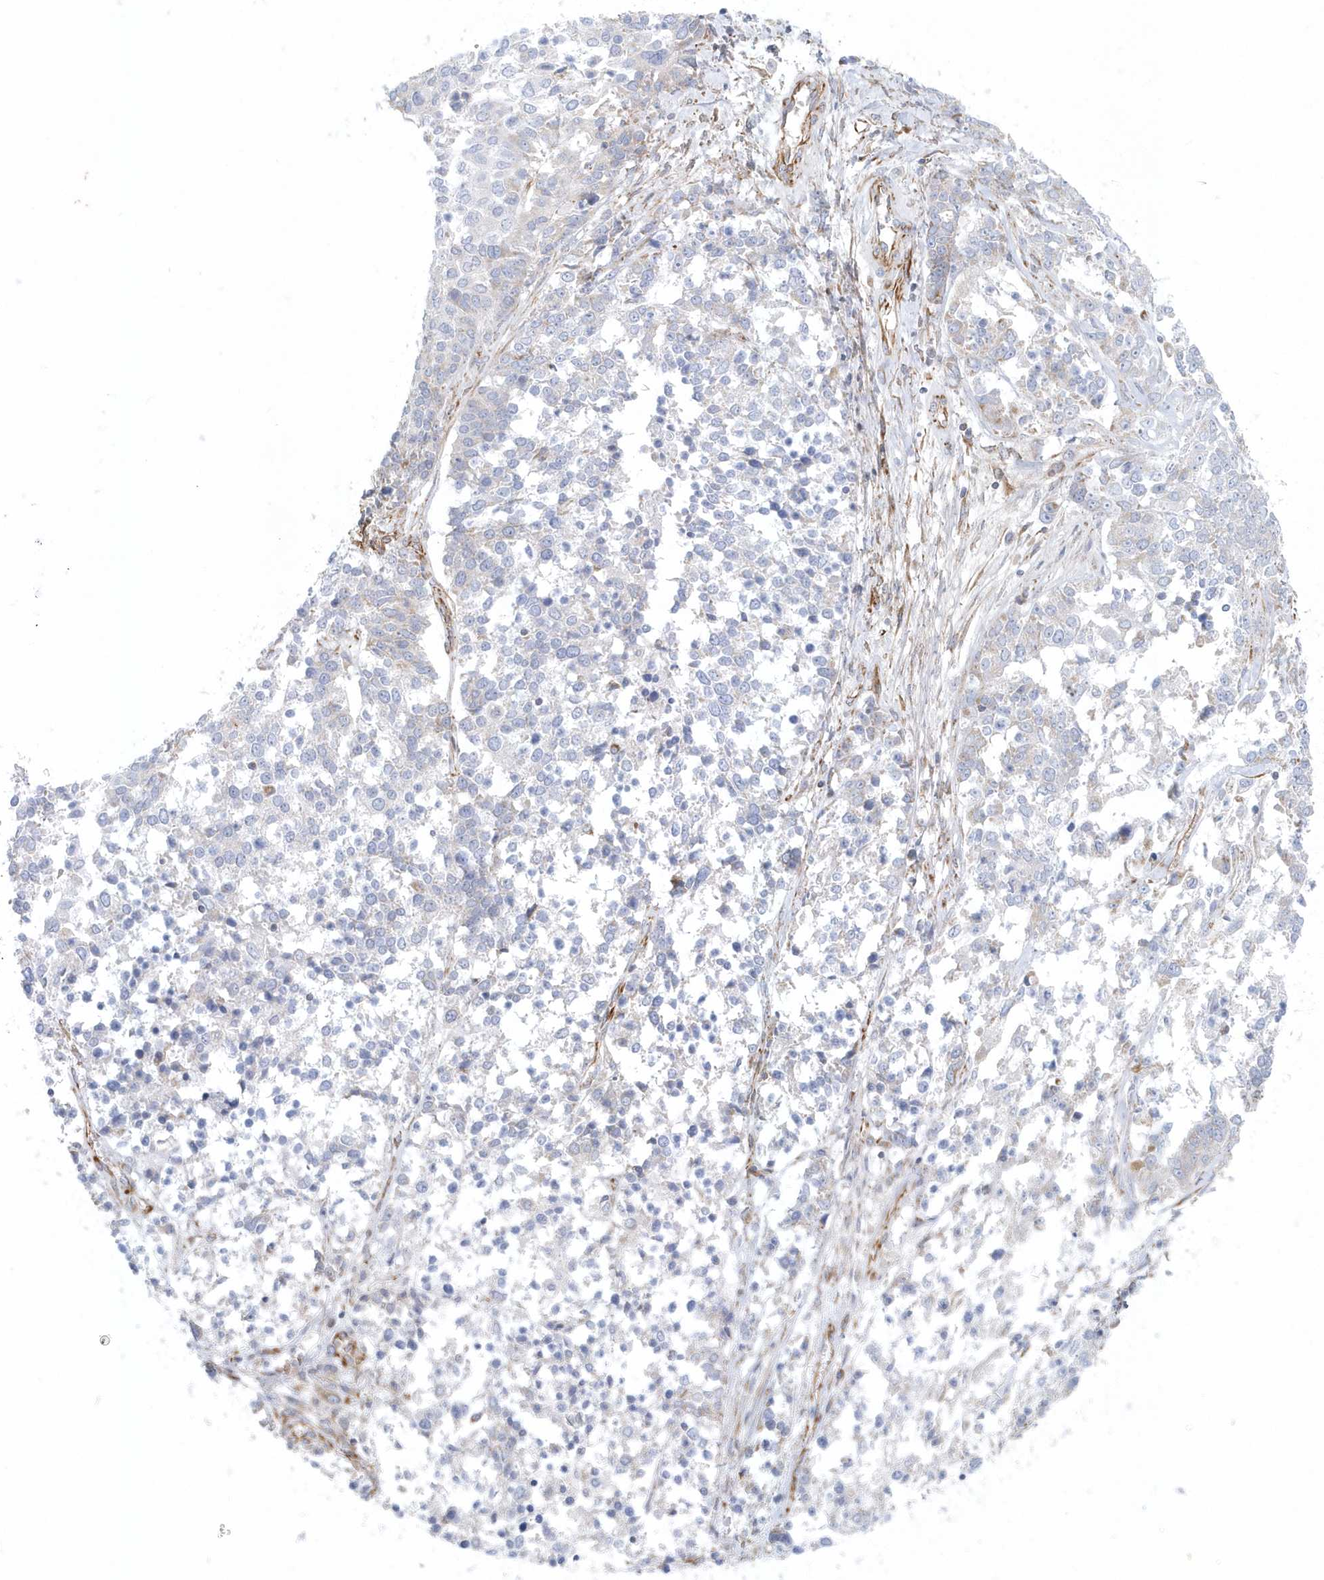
{"staining": {"intensity": "weak", "quantity": "<25%", "location": "cytoplasmic/membranous"}, "tissue": "ovarian cancer", "cell_type": "Tumor cells", "image_type": "cancer", "snomed": [{"axis": "morphology", "description": "Cystadenocarcinoma, serous, NOS"}, {"axis": "topography", "description": "Ovary"}], "caption": "Ovarian cancer was stained to show a protein in brown. There is no significant staining in tumor cells. (DAB (3,3'-diaminobenzidine) immunohistochemistry with hematoxylin counter stain).", "gene": "GPR152", "patient": {"sex": "female", "age": 44}}